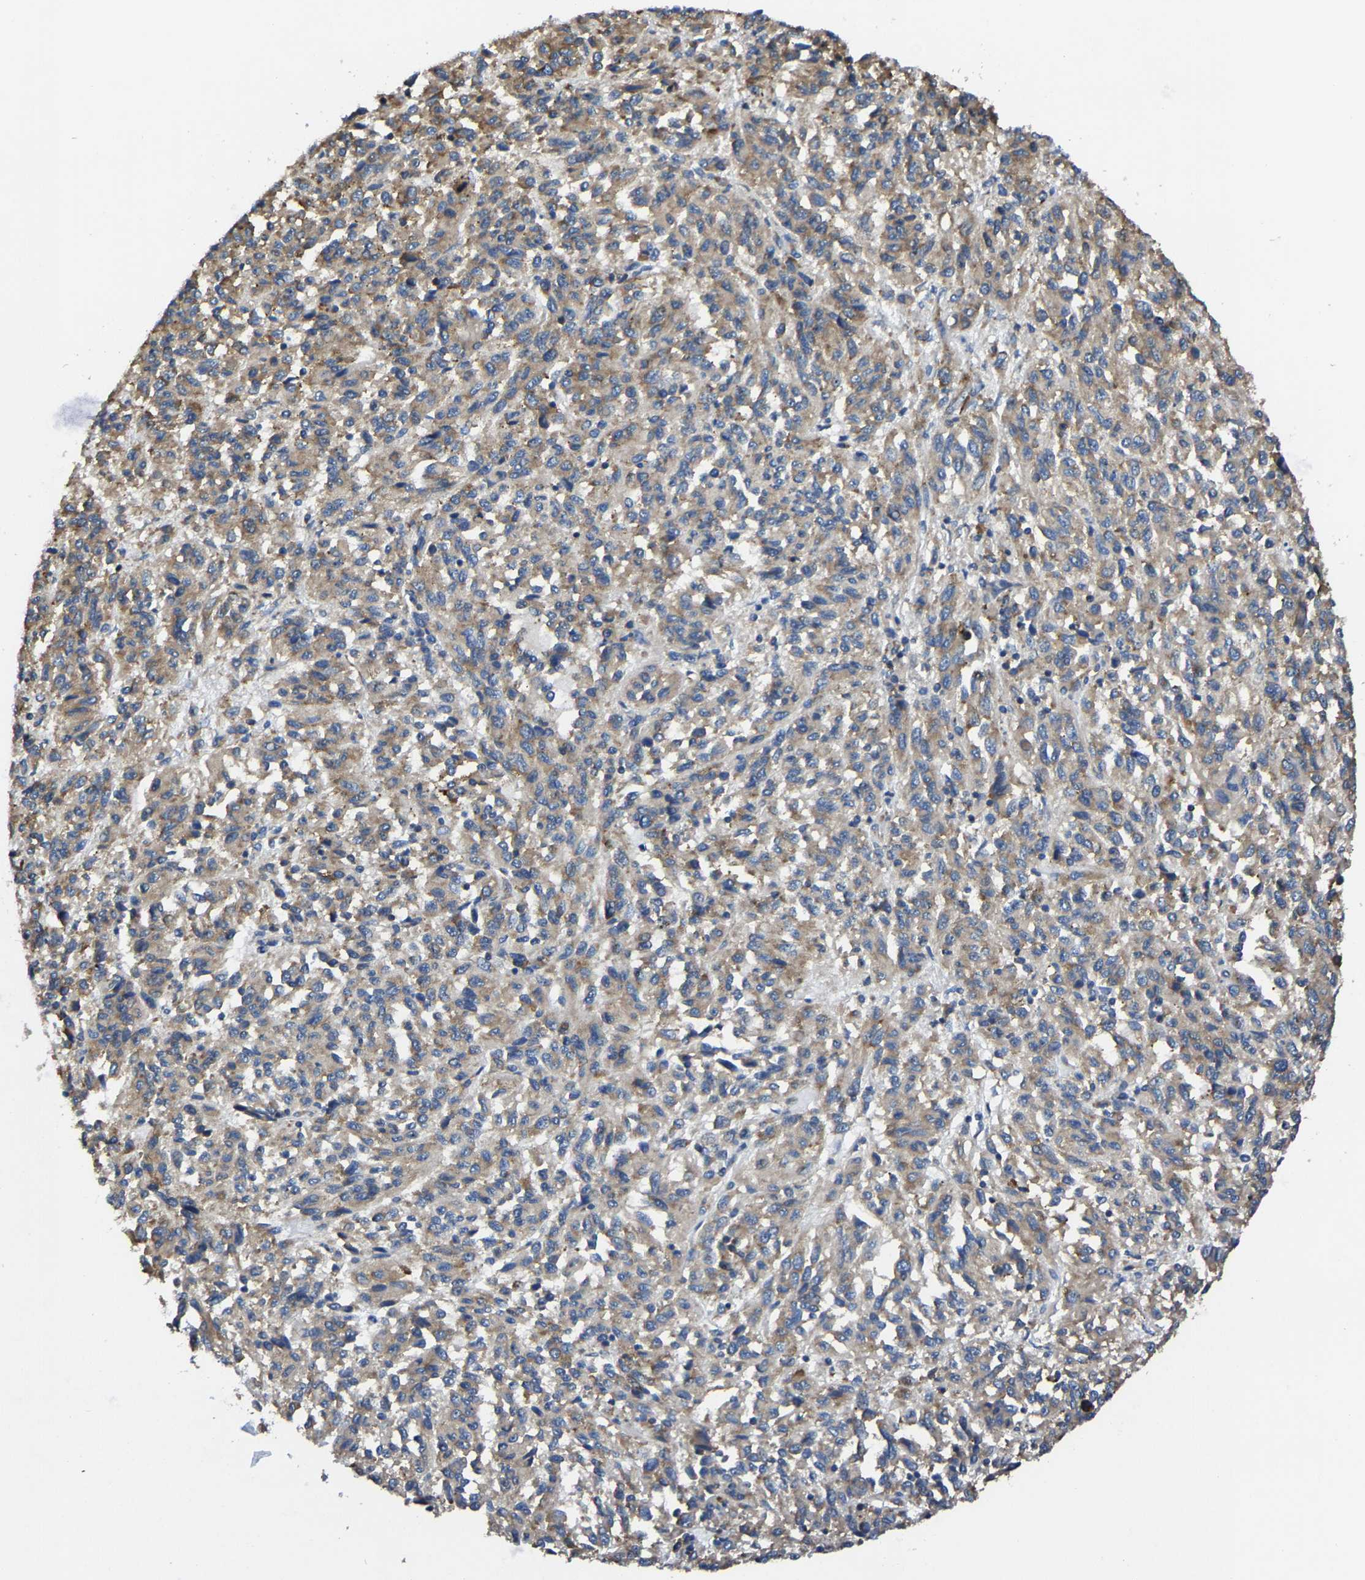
{"staining": {"intensity": "moderate", "quantity": ">75%", "location": "cytoplasmic/membranous"}, "tissue": "melanoma", "cell_type": "Tumor cells", "image_type": "cancer", "snomed": [{"axis": "morphology", "description": "Malignant melanoma, Metastatic site"}, {"axis": "topography", "description": "Lung"}], "caption": "Melanoma tissue displays moderate cytoplasmic/membranous staining in approximately >75% of tumor cells, visualized by immunohistochemistry.", "gene": "G3BP2", "patient": {"sex": "male", "age": 64}}